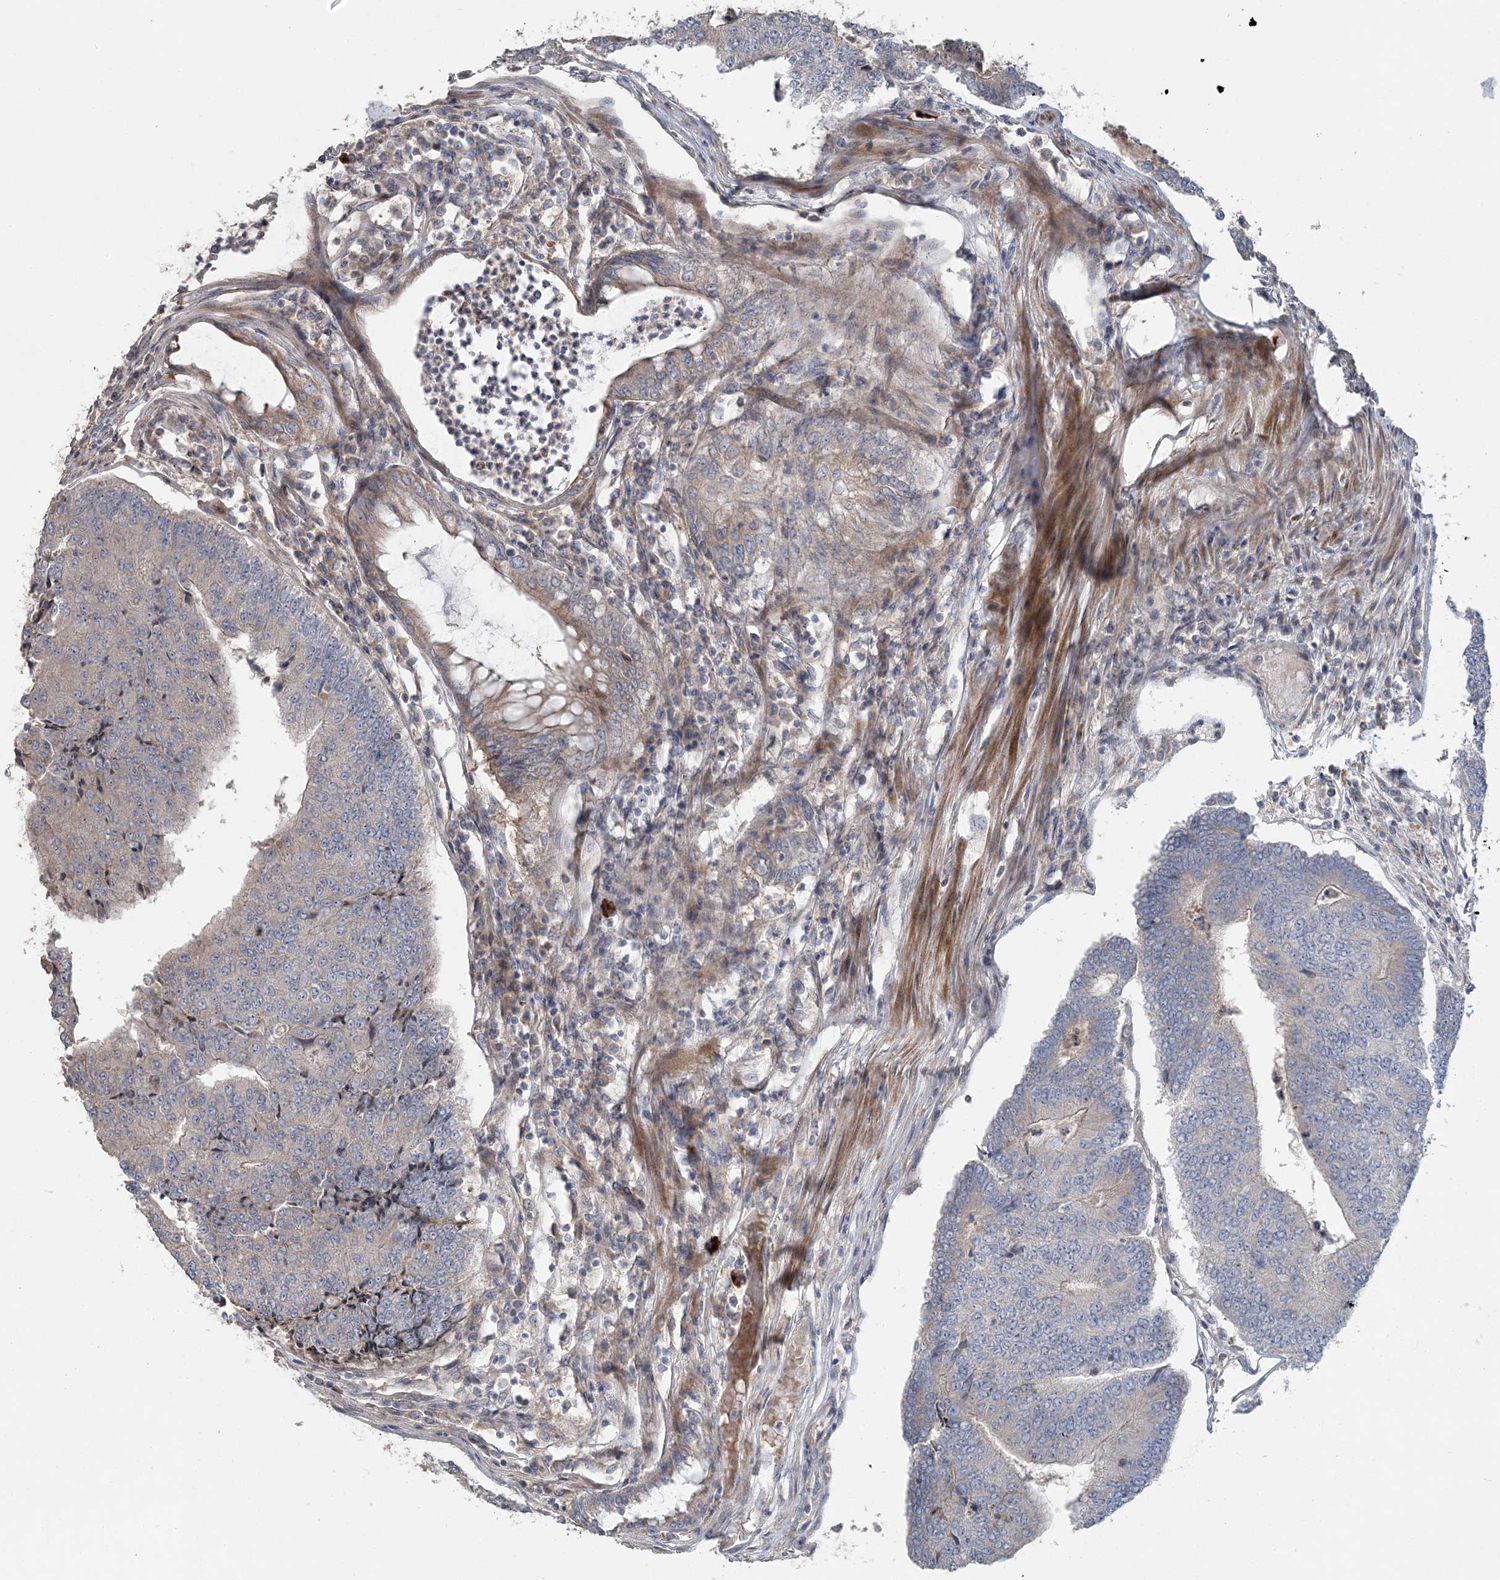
{"staining": {"intensity": "weak", "quantity": "25%-75%", "location": "cytoplasmic/membranous"}, "tissue": "colorectal cancer", "cell_type": "Tumor cells", "image_type": "cancer", "snomed": [{"axis": "morphology", "description": "Adenocarcinoma, NOS"}, {"axis": "topography", "description": "Colon"}], "caption": "There is low levels of weak cytoplasmic/membranous positivity in tumor cells of colorectal cancer, as demonstrated by immunohistochemical staining (brown color).", "gene": "SLC4A10", "patient": {"sex": "female", "age": 67}}